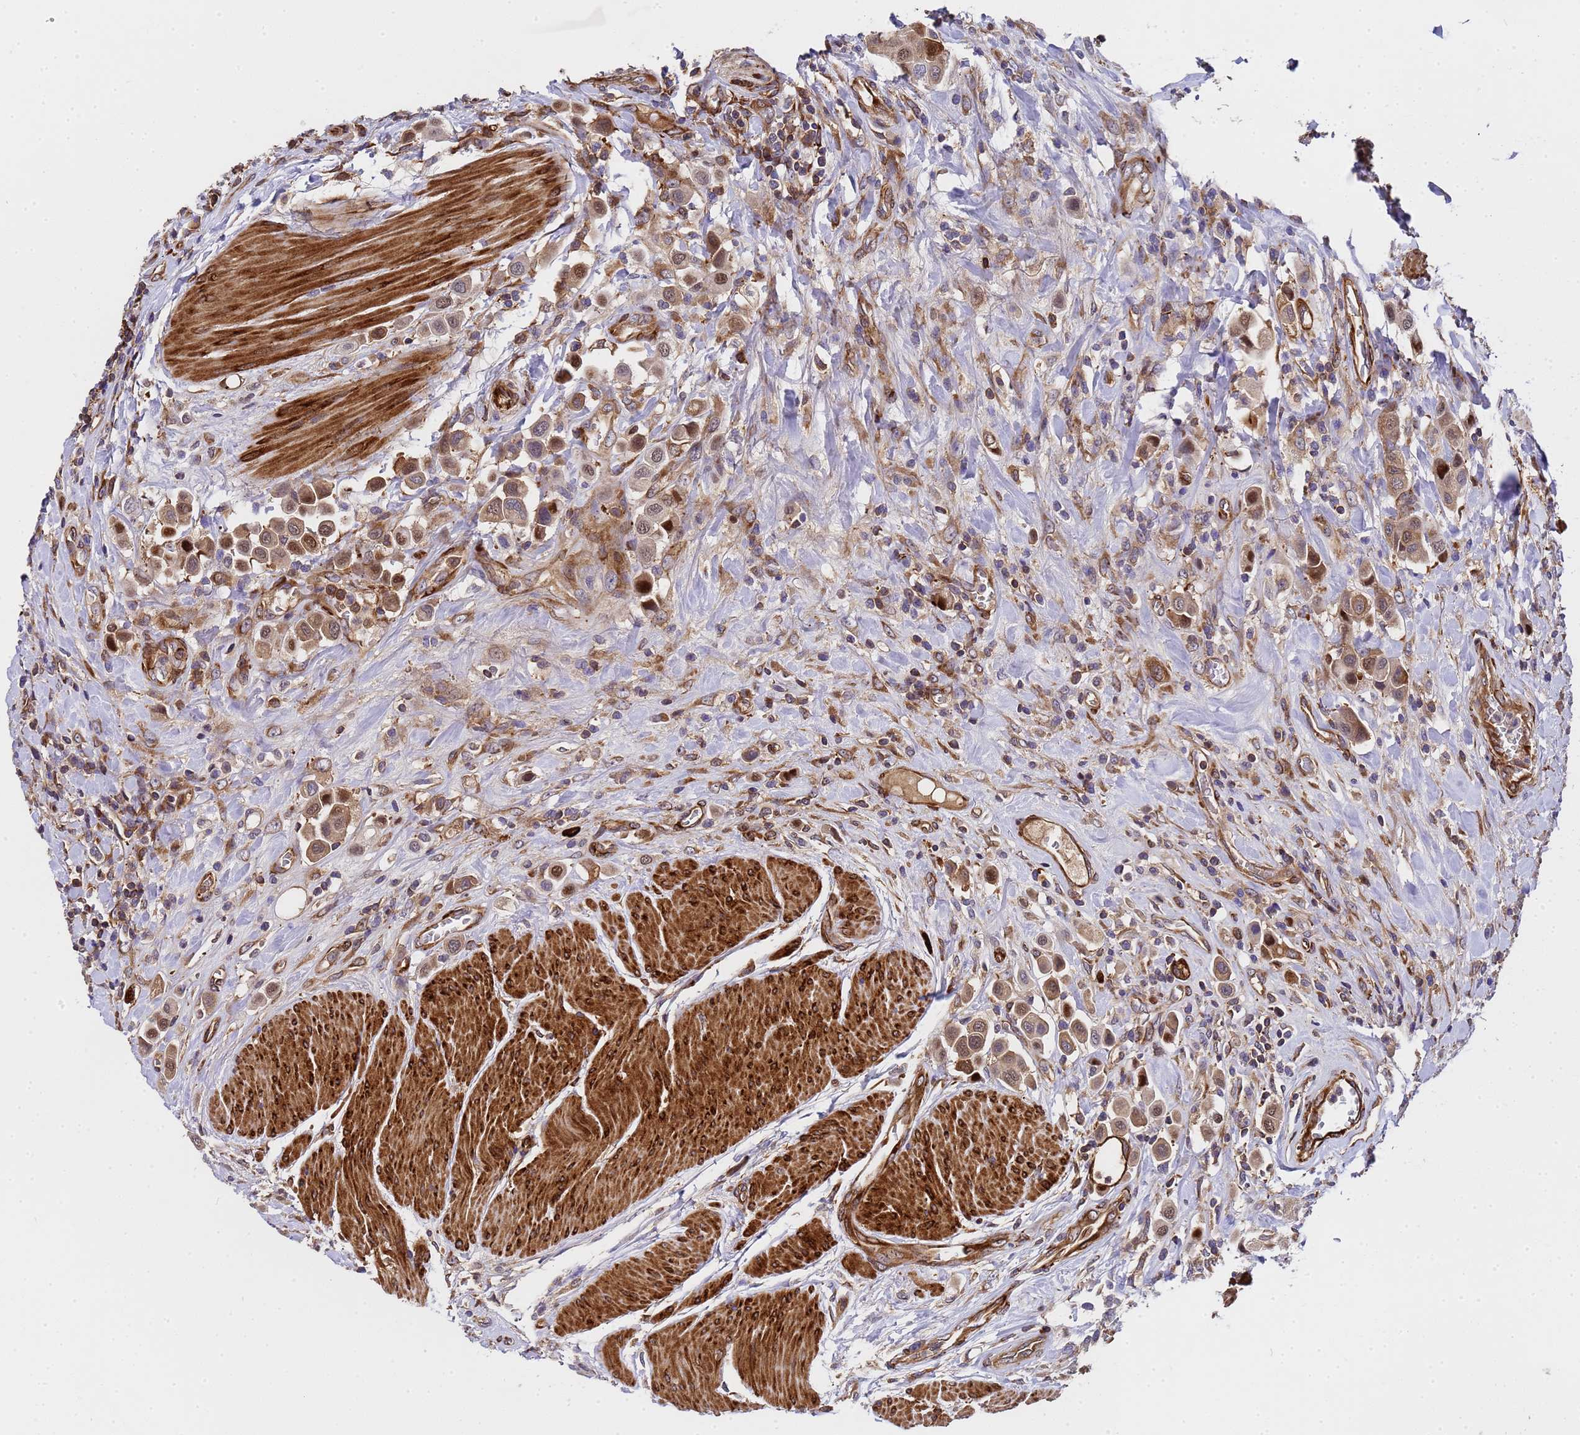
{"staining": {"intensity": "moderate", "quantity": ">75%", "location": "cytoplasmic/membranous,nuclear"}, "tissue": "urothelial cancer", "cell_type": "Tumor cells", "image_type": "cancer", "snomed": [{"axis": "morphology", "description": "Urothelial carcinoma, High grade"}, {"axis": "topography", "description": "Urinary bladder"}], "caption": "Human urothelial carcinoma (high-grade) stained for a protein (brown) reveals moderate cytoplasmic/membranous and nuclear positive expression in approximately >75% of tumor cells.", "gene": "MOCS1", "patient": {"sex": "male", "age": 50}}